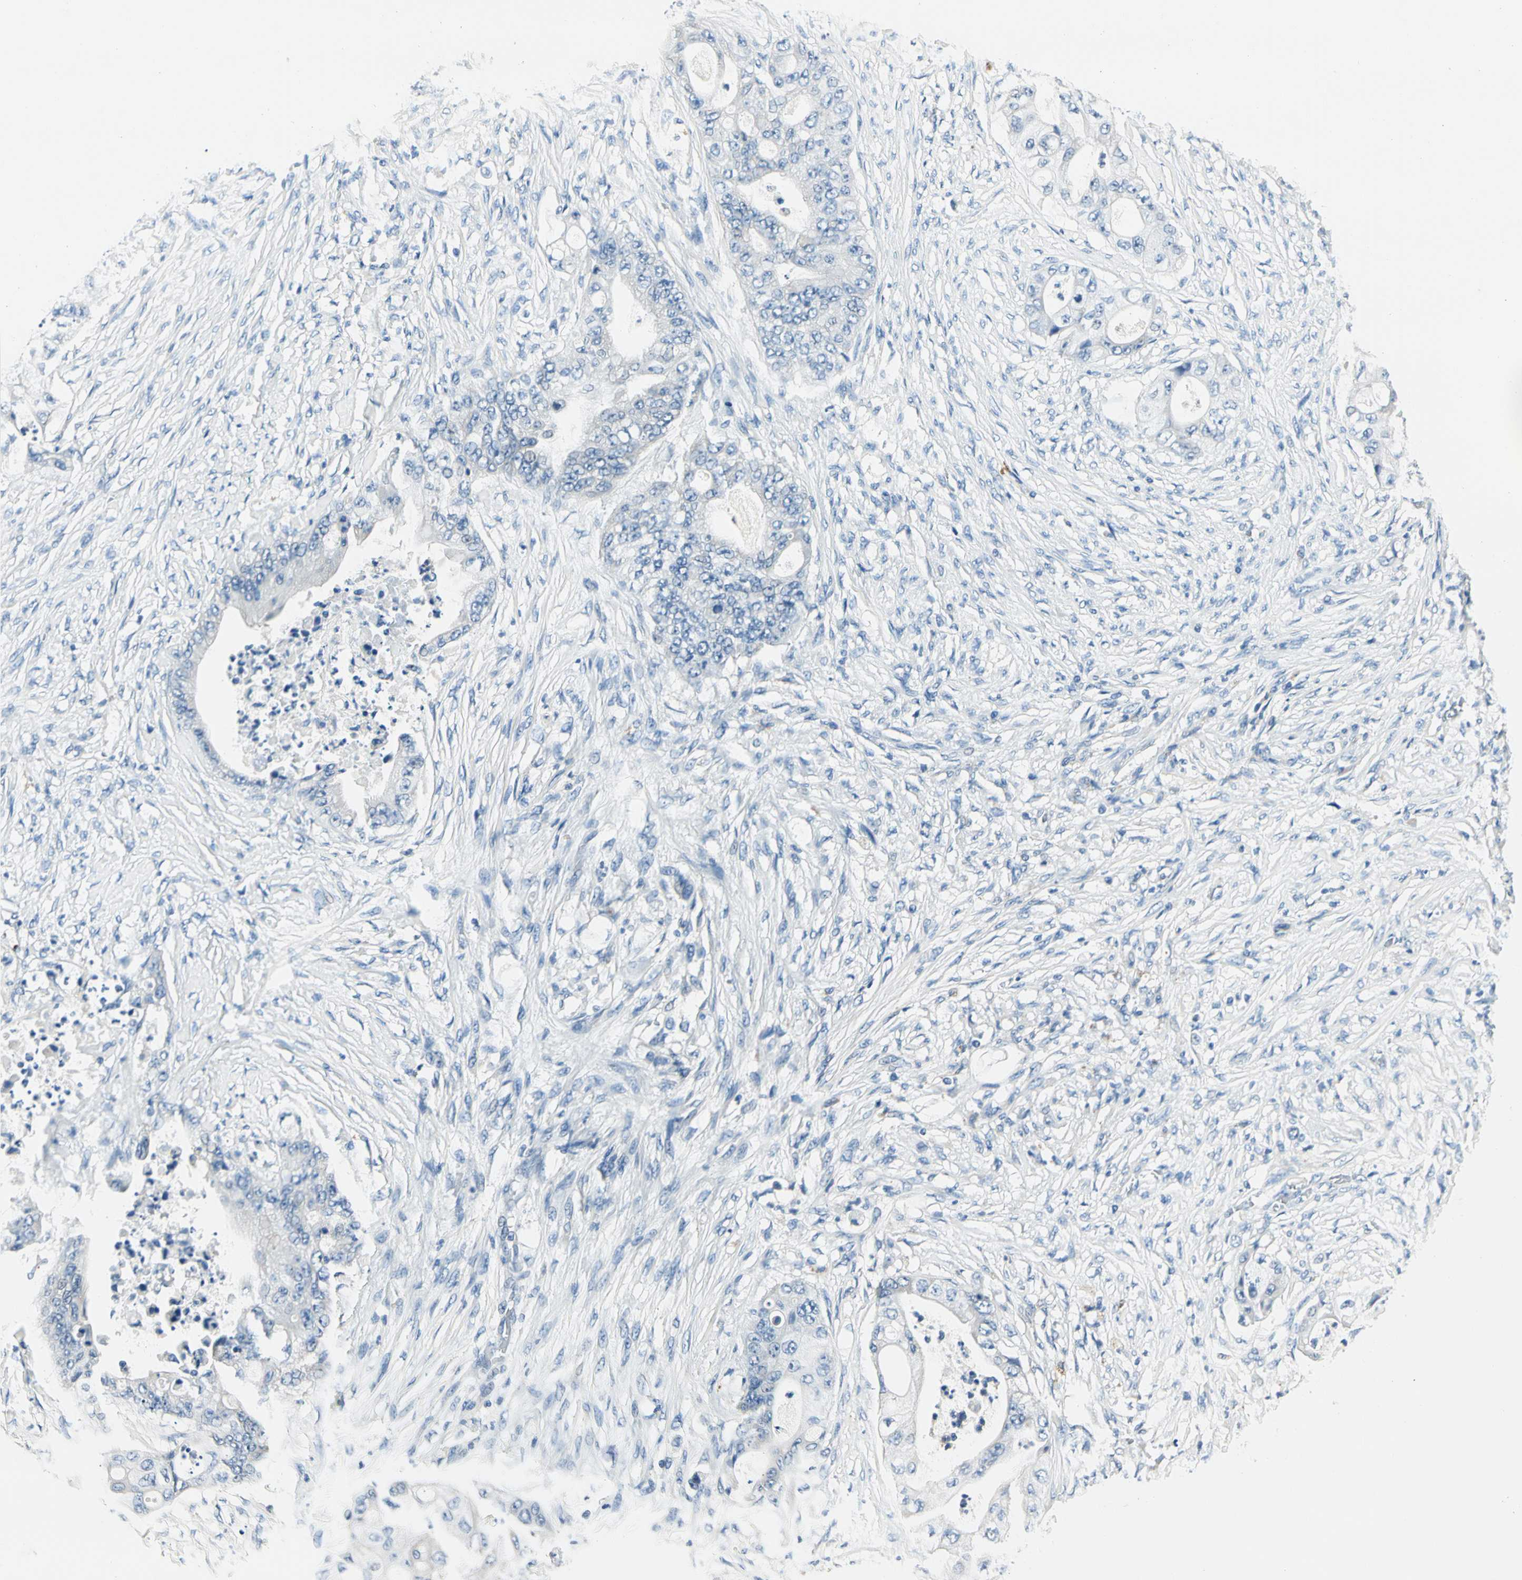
{"staining": {"intensity": "weak", "quantity": "<25%", "location": "cytoplasmic/membranous"}, "tissue": "stomach cancer", "cell_type": "Tumor cells", "image_type": "cancer", "snomed": [{"axis": "morphology", "description": "Adenocarcinoma, NOS"}, {"axis": "topography", "description": "Stomach"}], "caption": "Image shows no significant protein positivity in tumor cells of adenocarcinoma (stomach).", "gene": "TGFBR3", "patient": {"sex": "female", "age": 73}}